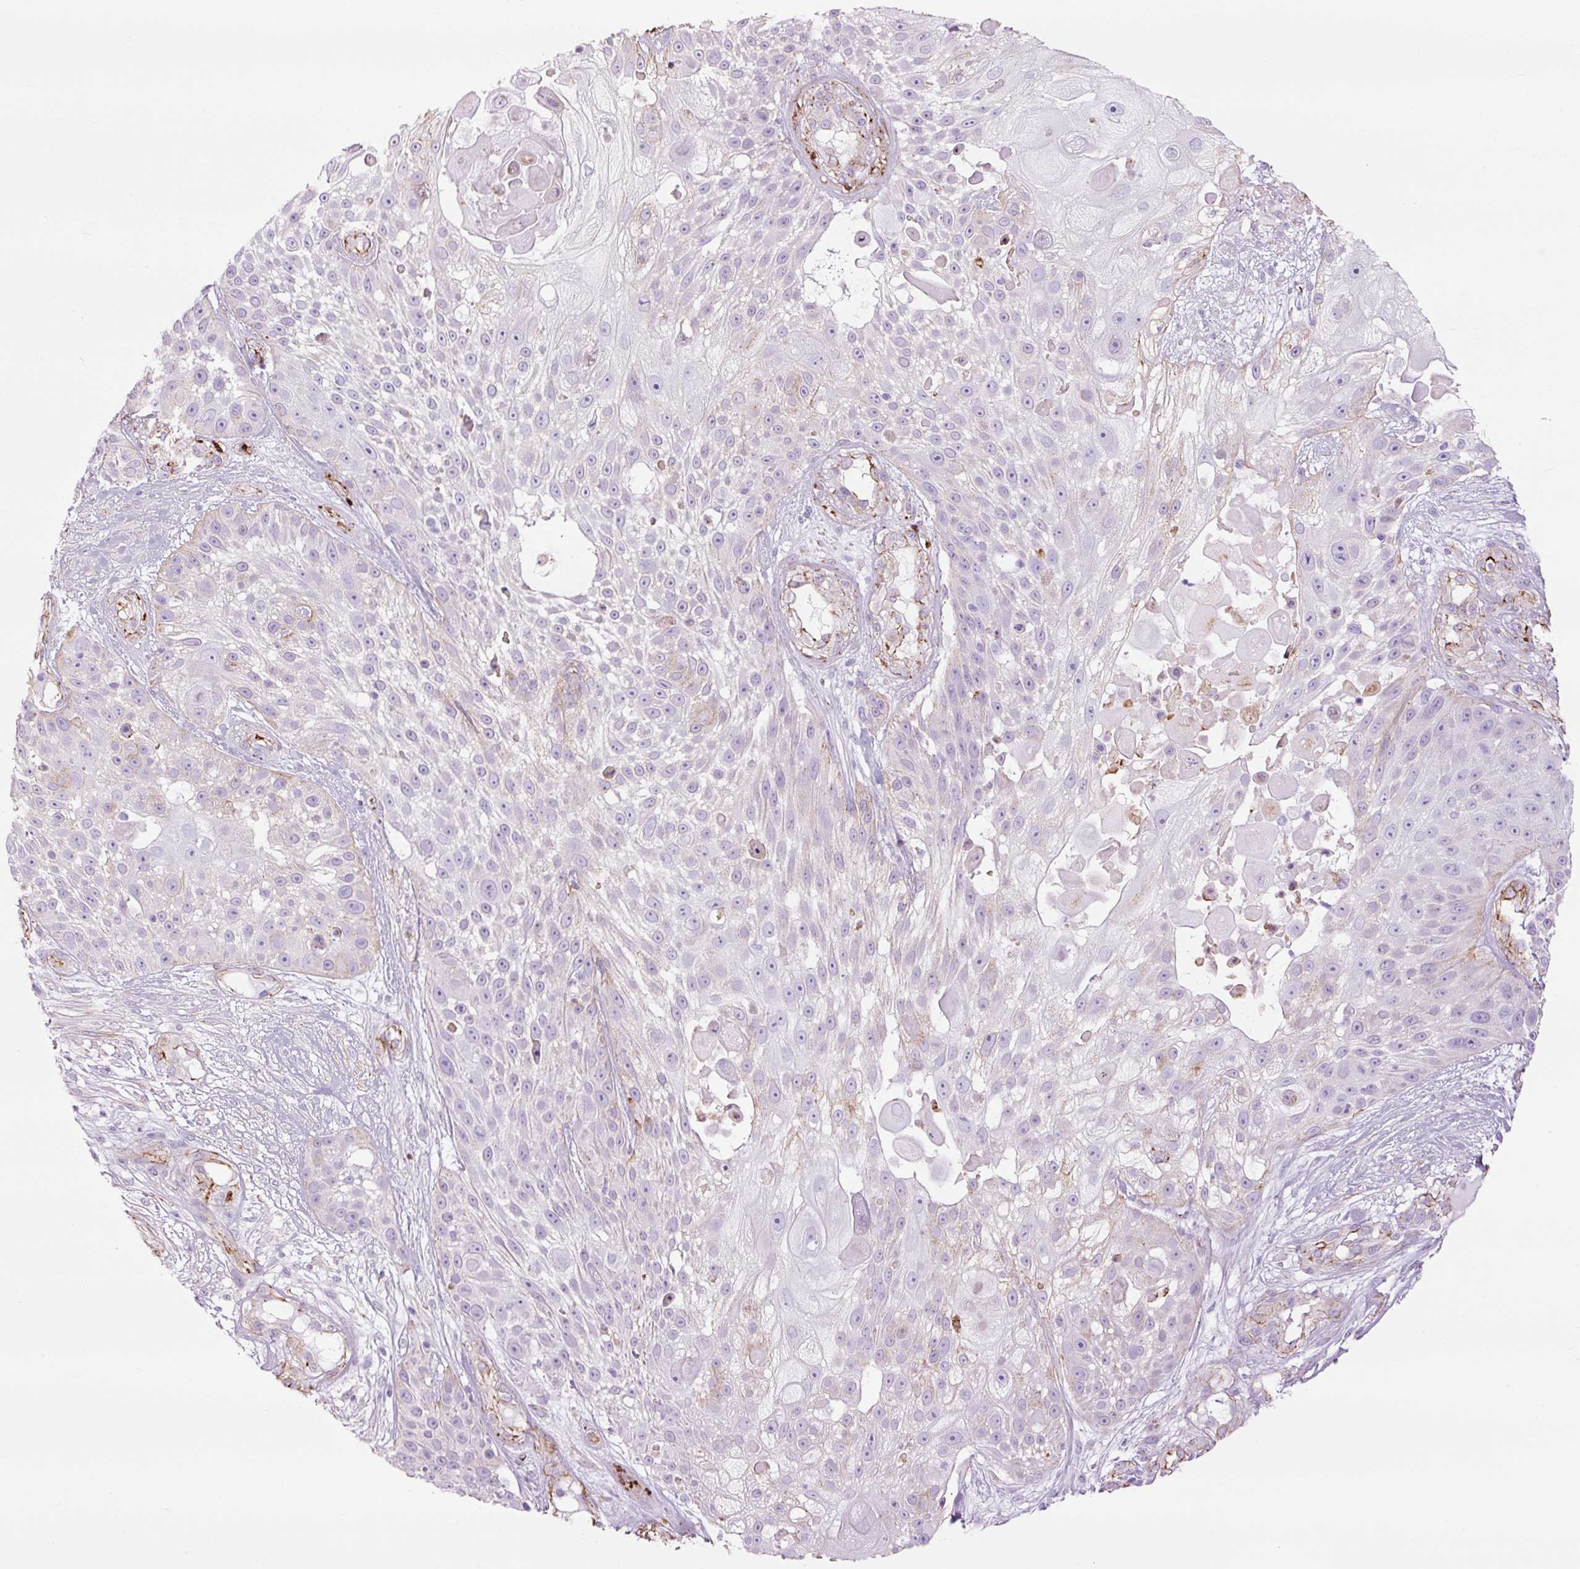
{"staining": {"intensity": "negative", "quantity": "none", "location": "none"}, "tissue": "skin cancer", "cell_type": "Tumor cells", "image_type": "cancer", "snomed": [{"axis": "morphology", "description": "Squamous cell carcinoma, NOS"}, {"axis": "topography", "description": "Skin"}], "caption": "Immunohistochemistry (IHC) image of neoplastic tissue: human skin squamous cell carcinoma stained with DAB (3,3'-diaminobenzidine) displays no significant protein positivity in tumor cells.", "gene": "CAV1", "patient": {"sex": "female", "age": 86}}